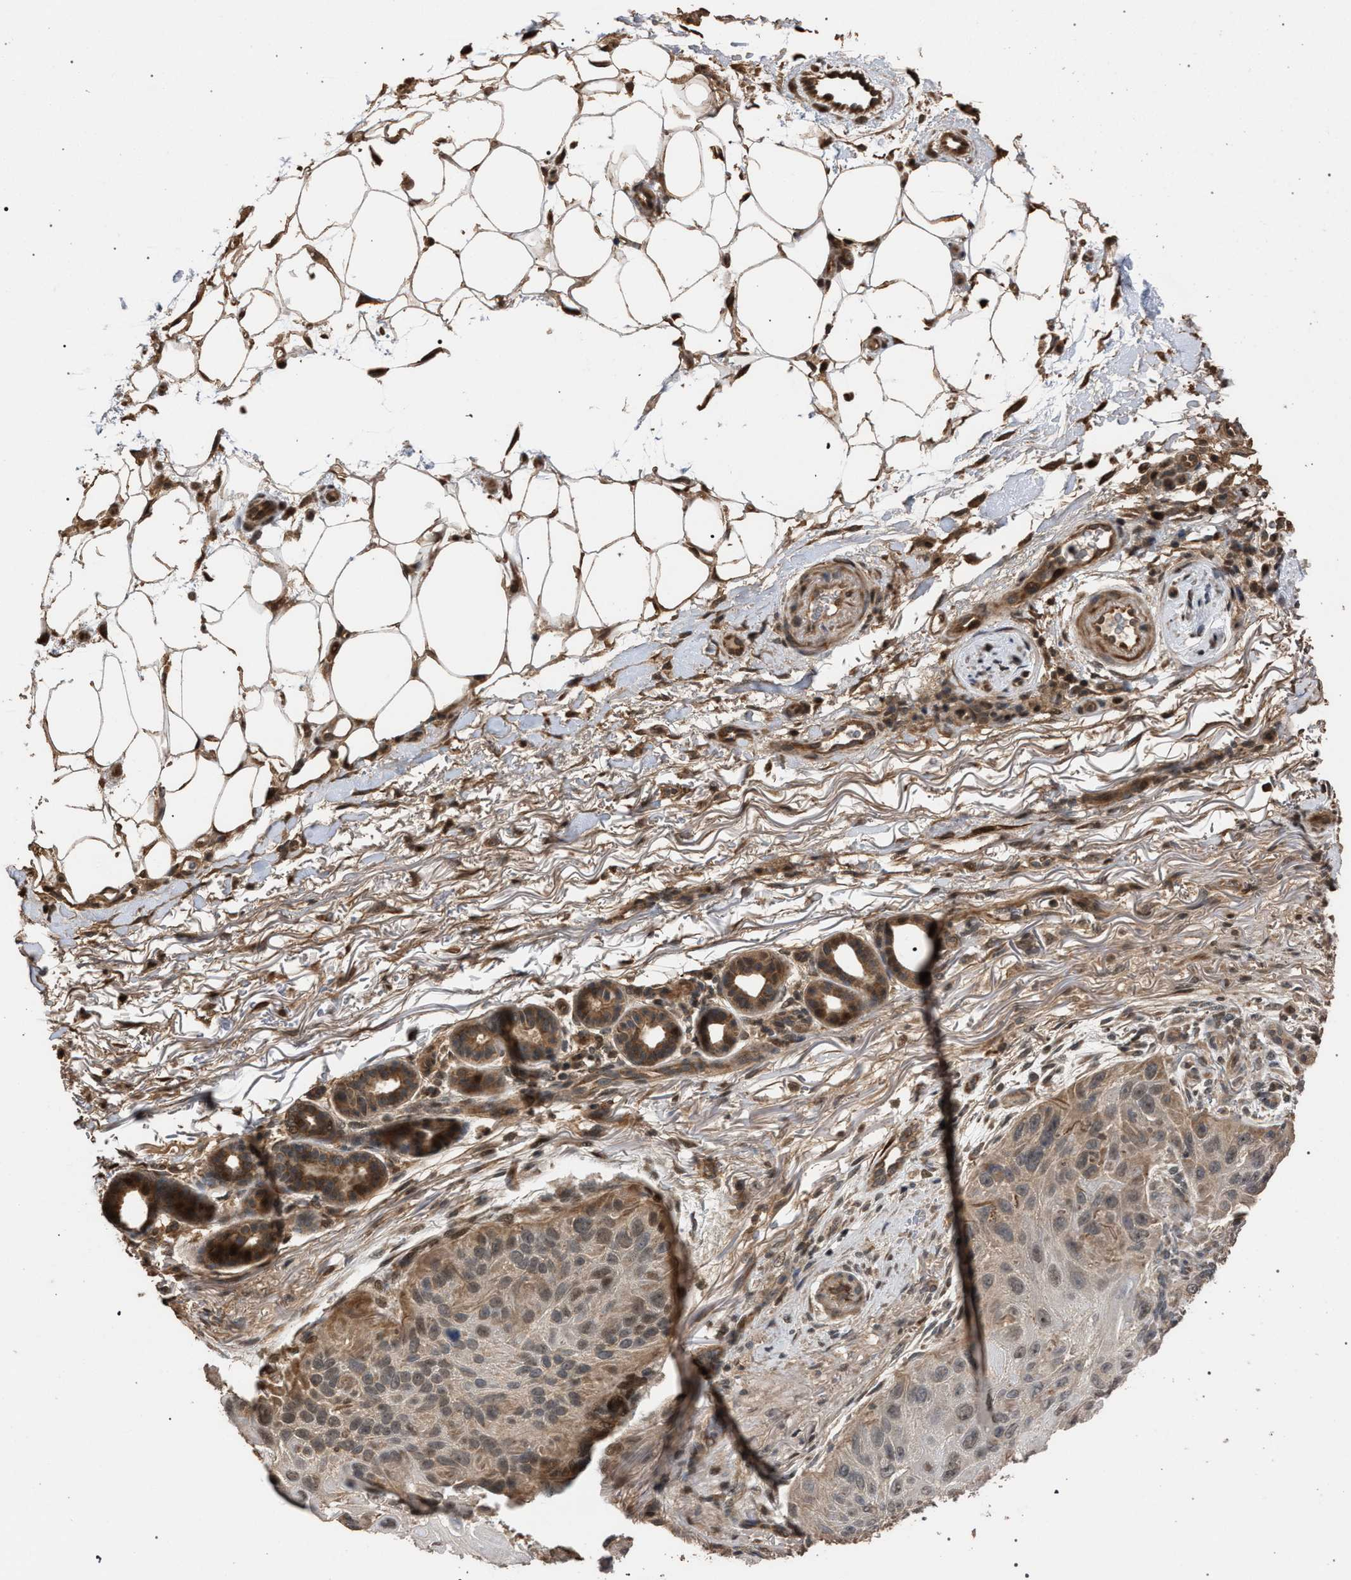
{"staining": {"intensity": "weak", "quantity": ">75%", "location": "cytoplasmic/membranous,nuclear"}, "tissue": "skin cancer", "cell_type": "Tumor cells", "image_type": "cancer", "snomed": [{"axis": "morphology", "description": "Squamous cell carcinoma, NOS"}, {"axis": "topography", "description": "Skin"}], "caption": "Immunohistochemical staining of skin cancer reveals low levels of weak cytoplasmic/membranous and nuclear protein expression in approximately >75% of tumor cells.", "gene": "NAA35", "patient": {"sex": "female", "age": 77}}